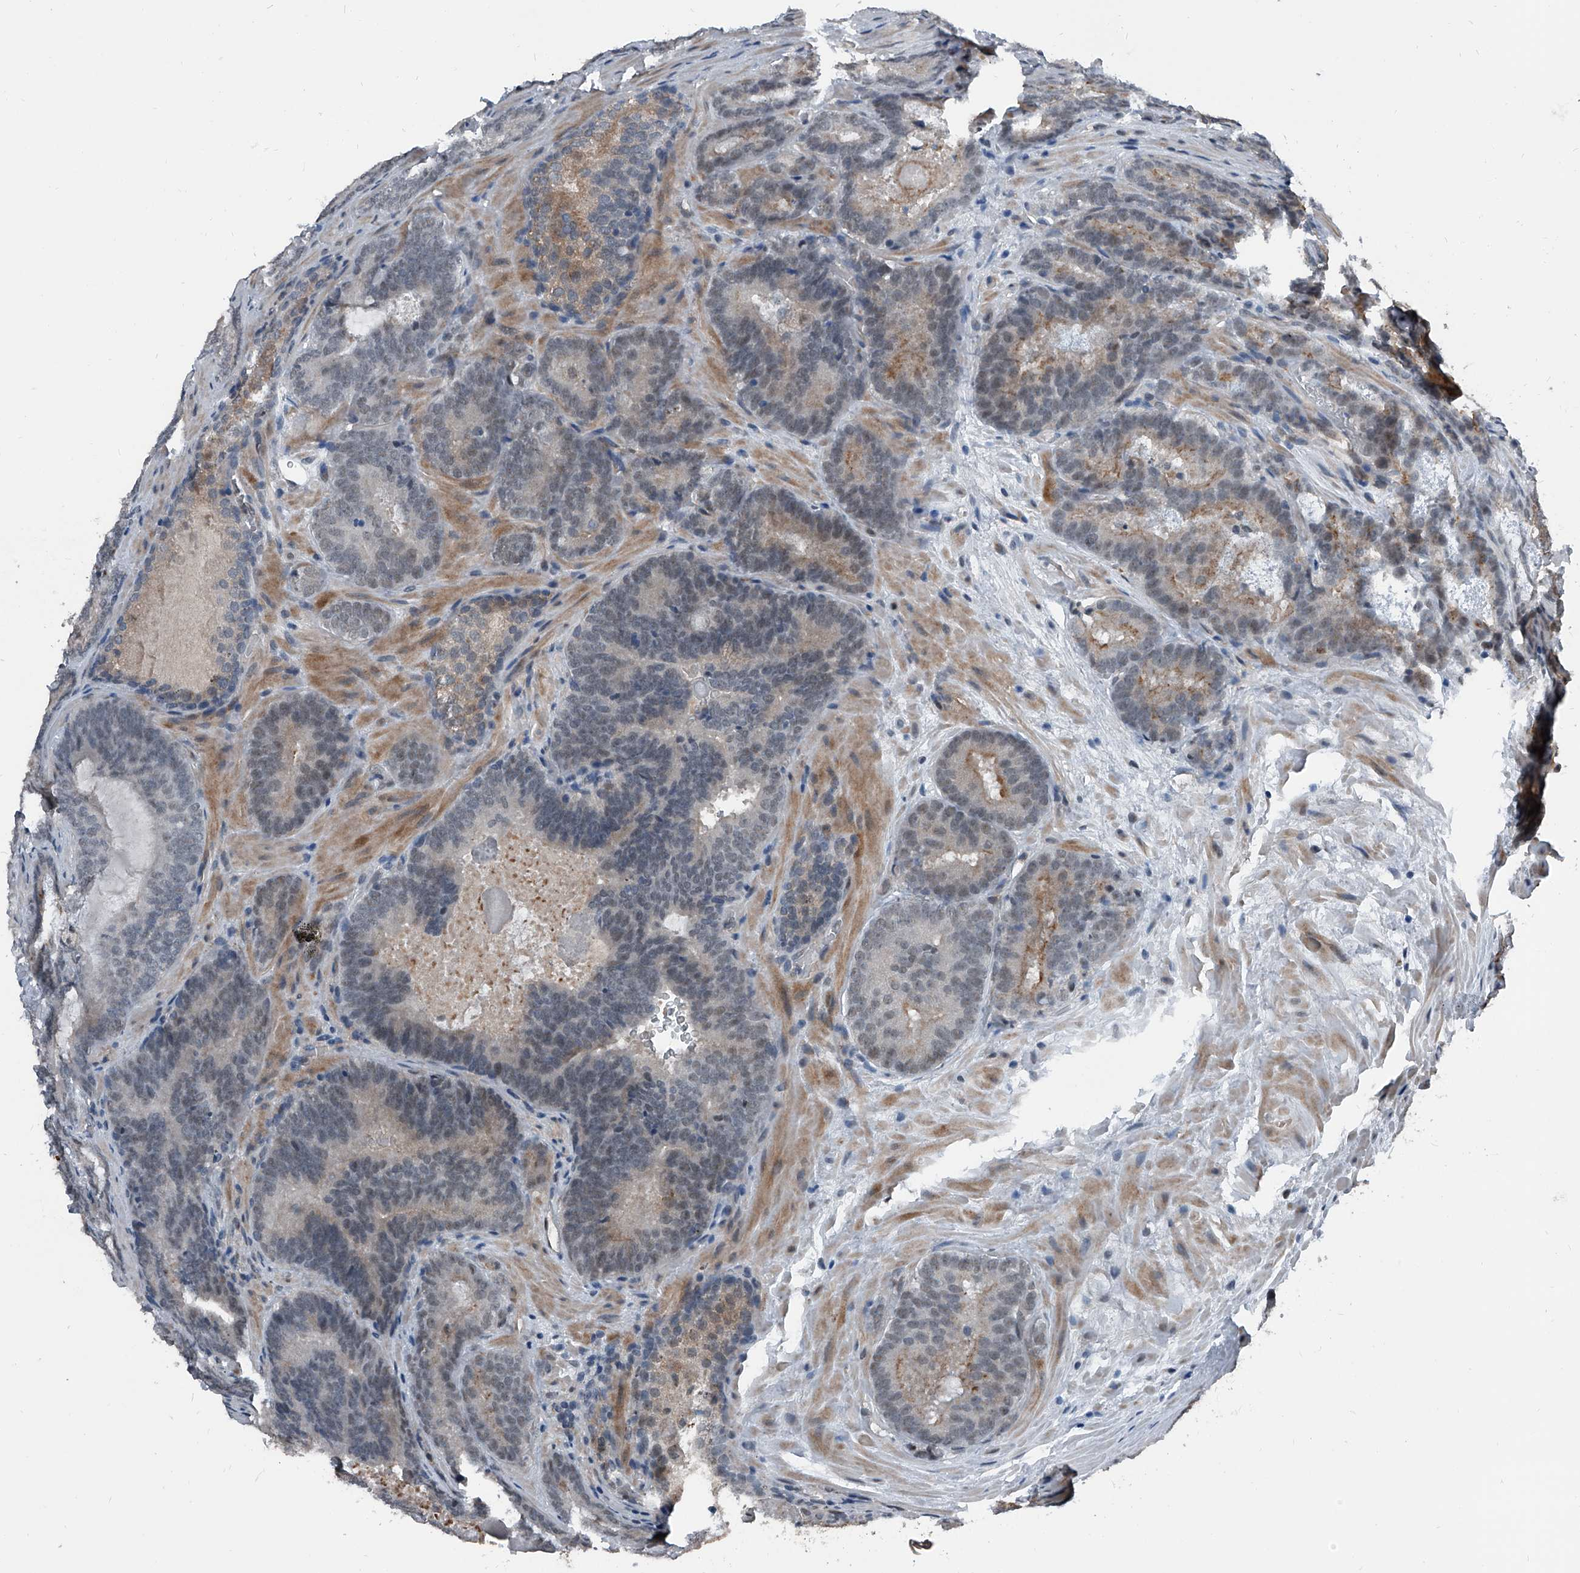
{"staining": {"intensity": "negative", "quantity": "none", "location": "none"}, "tissue": "prostate cancer", "cell_type": "Tumor cells", "image_type": "cancer", "snomed": [{"axis": "morphology", "description": "Adenocarcinoma, High grade"}, {"axis": "topography", "description": "Prostate"}], "caption": "High magnification brightfield microscopy of prostate cancer (high-grade adenocarcinoma) stained with DAB (3,3'-diaminobenzidine) (brown) and counterstained with hematoxylin (blue): tumor cells show no significant expression.", "gene": "MEN1", "patient": {"sex": "male", "age": 66}}